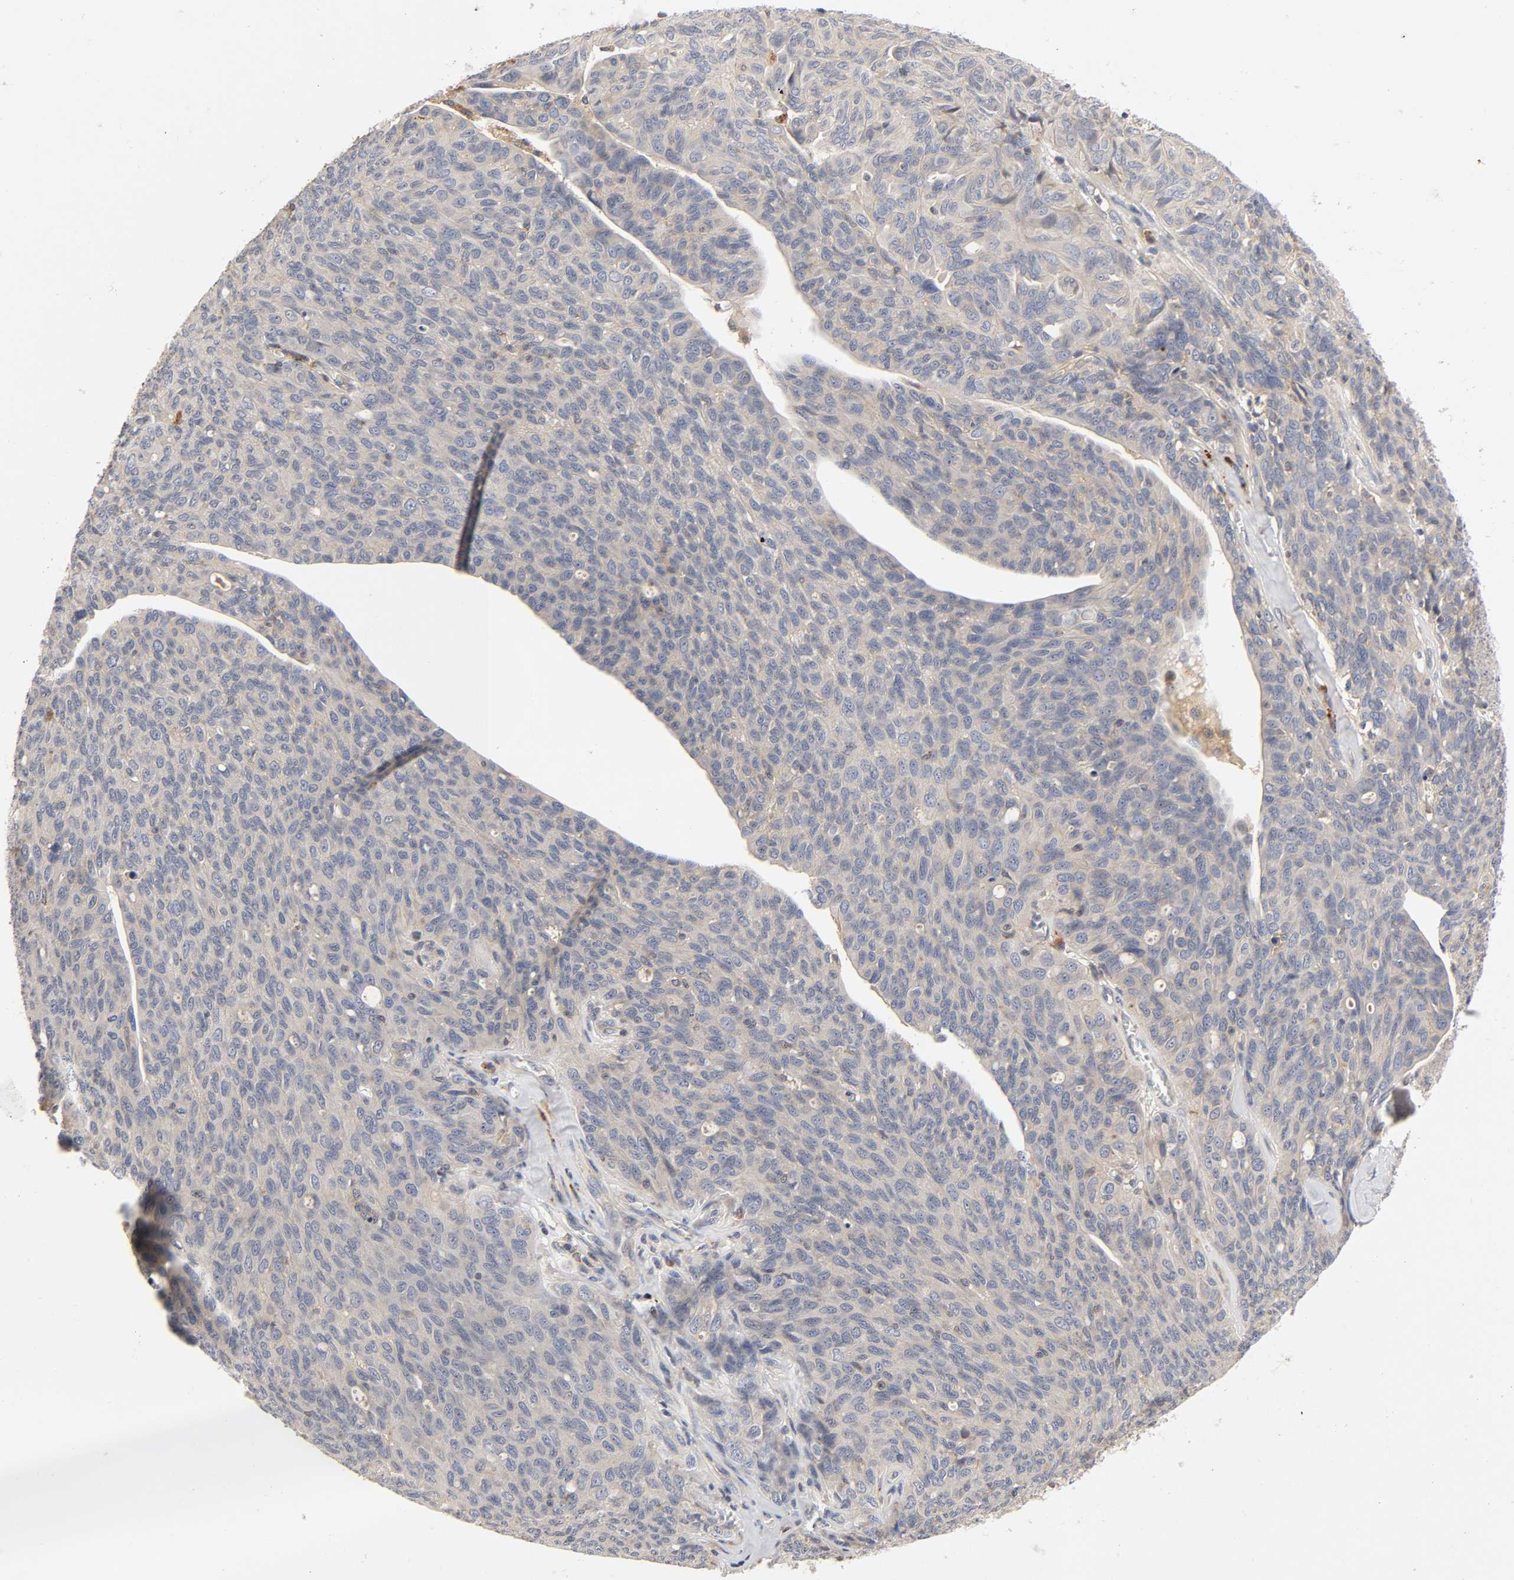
{"staining": {"intensity": "weak", "quantity": "25%-75%", "location": "cytoplasmic/membranous"}, "tissue": "ovarian cancer", "cell_type": "Tumor cells", "image_type": "cancer", "snomed": [{"axis": "morphology", "description": "Carcinoma, endometroid"}, {"axis": "topography", "description": "Ovary"}], "caption": "The immunohistochemical stain shows weak cytoplasmic/membranous expression in tumor cells of ovarian endometroid carcinoma tissue. (Stains: DAB (3,3'-diaminobenzidine) in brown, nuclei in blue, Microscopy: brightfield microscopy at high magnification).", "gene": "RHOA", "patient": {"sex": "female", "age": 60}}